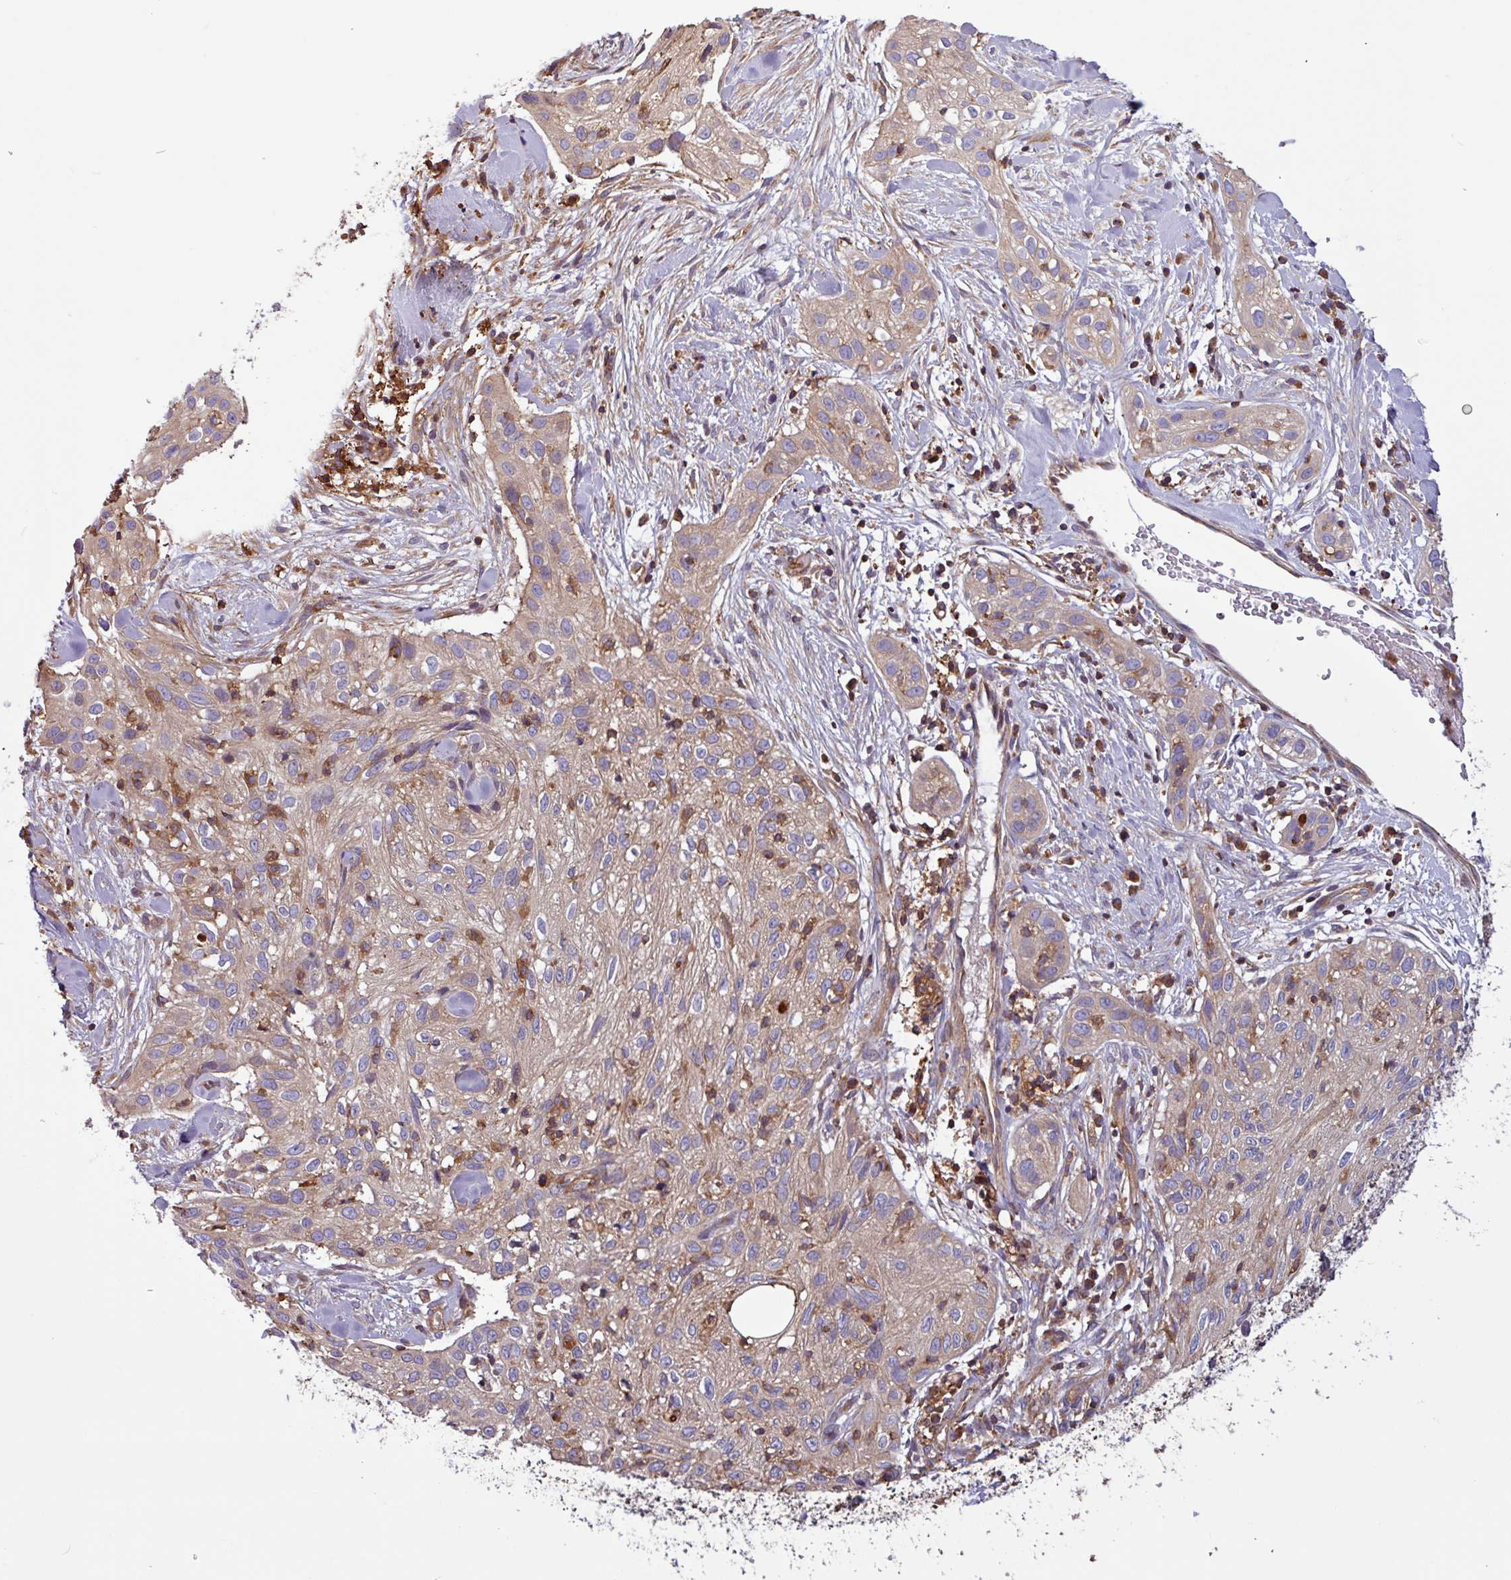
{"staining": {"intensity": "weak", "quantity": ">75%", "location": "cytoplasmic/membranous"}, "tissue": "skin cancer", "cell_type": "Tumor cells", "image_type": "cancer", "snomed": [{"axis": "morphology", "description": "Squamous cell carcinoma, NOS"}, {"axis": "topography", "description": "Skin"}], "caption": "DAB immunohistochemical staining of human skin cancer (squamous cell carcinoma) exhibits weak cytoplasmic/membranous protein expression in approximately >75% of tumor cells. (IHC, brightfield microscopy, high magnification).", "gene": "ACTR3", "patient": {"sex": "male", "age": 82}}